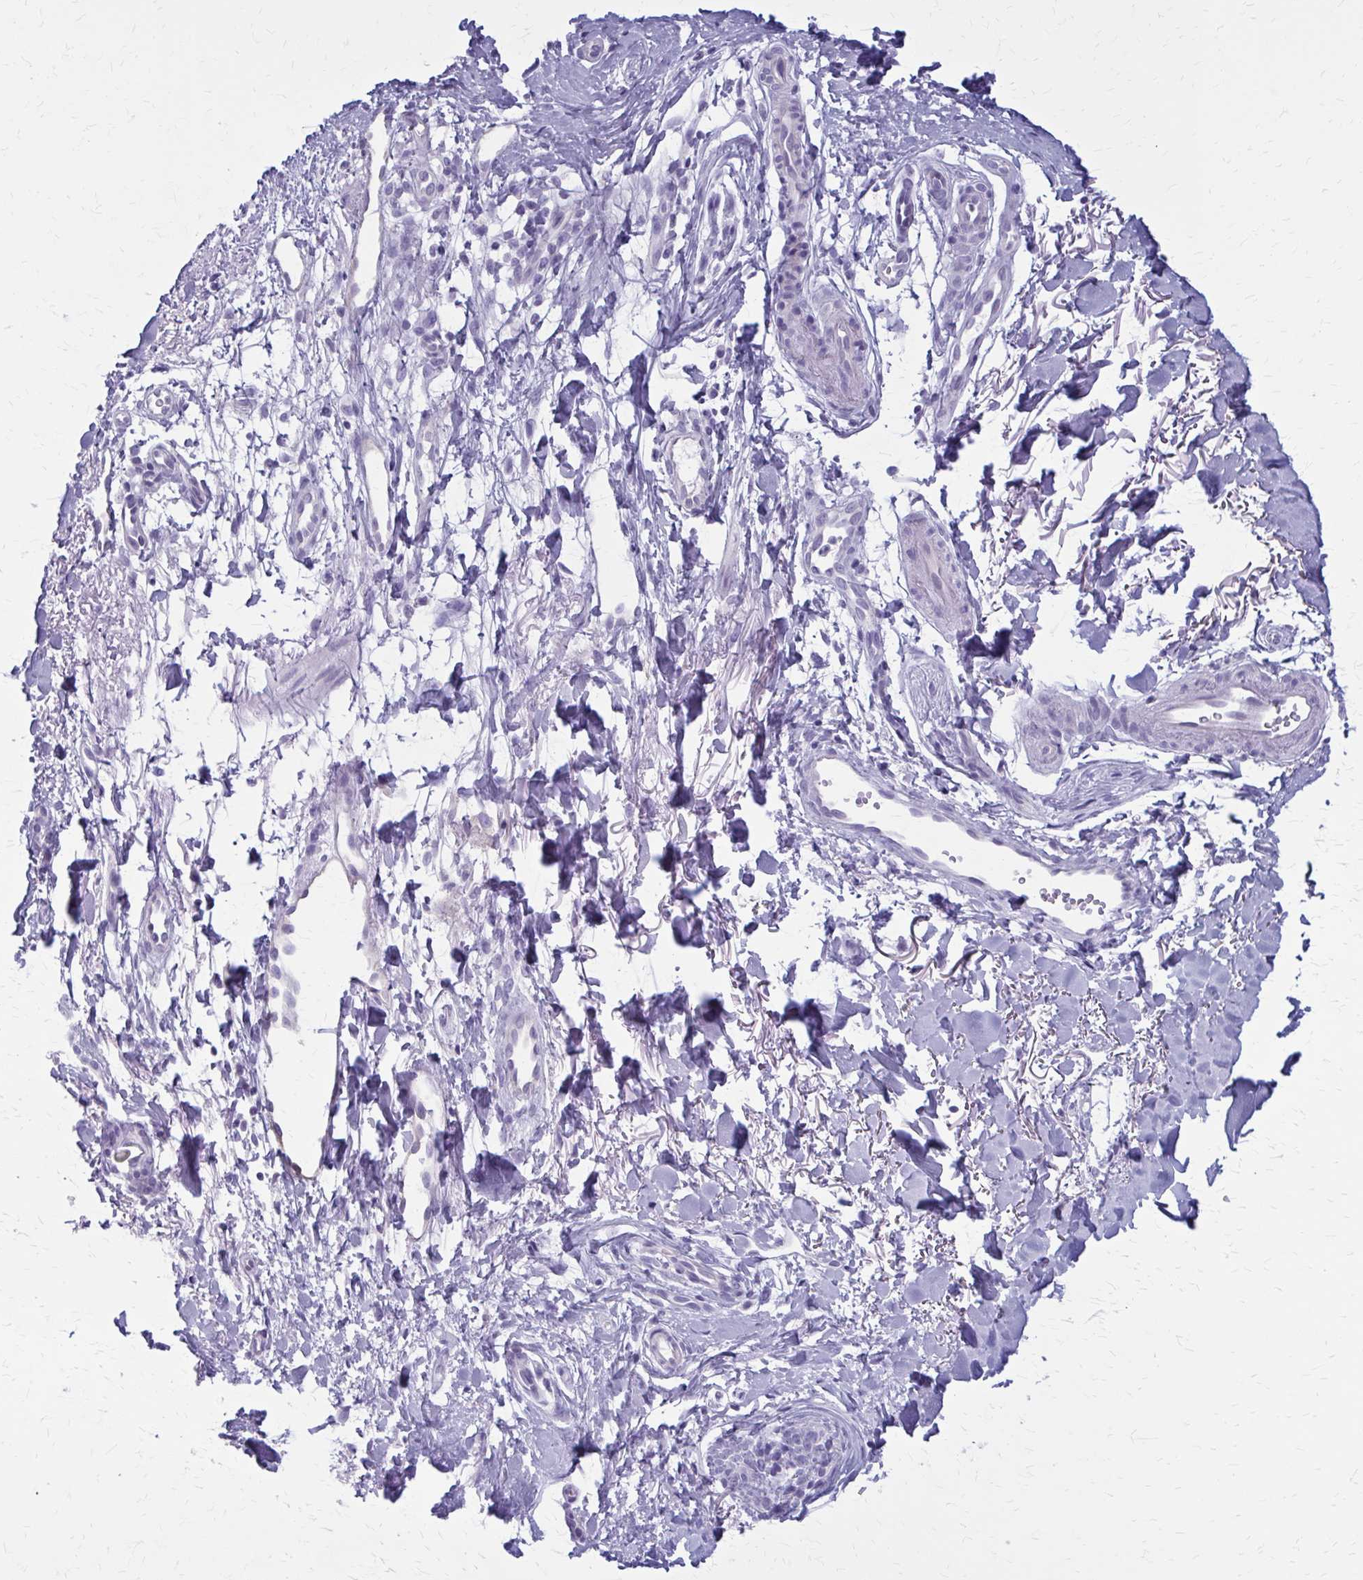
{"staining": {"intensity": "negative", "quantity": "none", "location": "none"}, "tissue": "skin cancer", "cell_type": "Tumor cells", "image_type": "cancer", "snomed": [{"axis": "morphology", "description": "Basal cell carcinoma"}, {"axis": "topography", "description": "Skin"}, {"axis": "topography", "description": "Skin of face"}], "caption": "Immunohistochemistry histopathology image of neoplastic tissue: human skin cancer stained with DAB shows no significant protein staining in tumor cells. (DAB immunohistochemistry (IHC) with hematoxylin counter stain).", "gene": "CASQ2", "patient": {"sex": "female", "age": 90}}